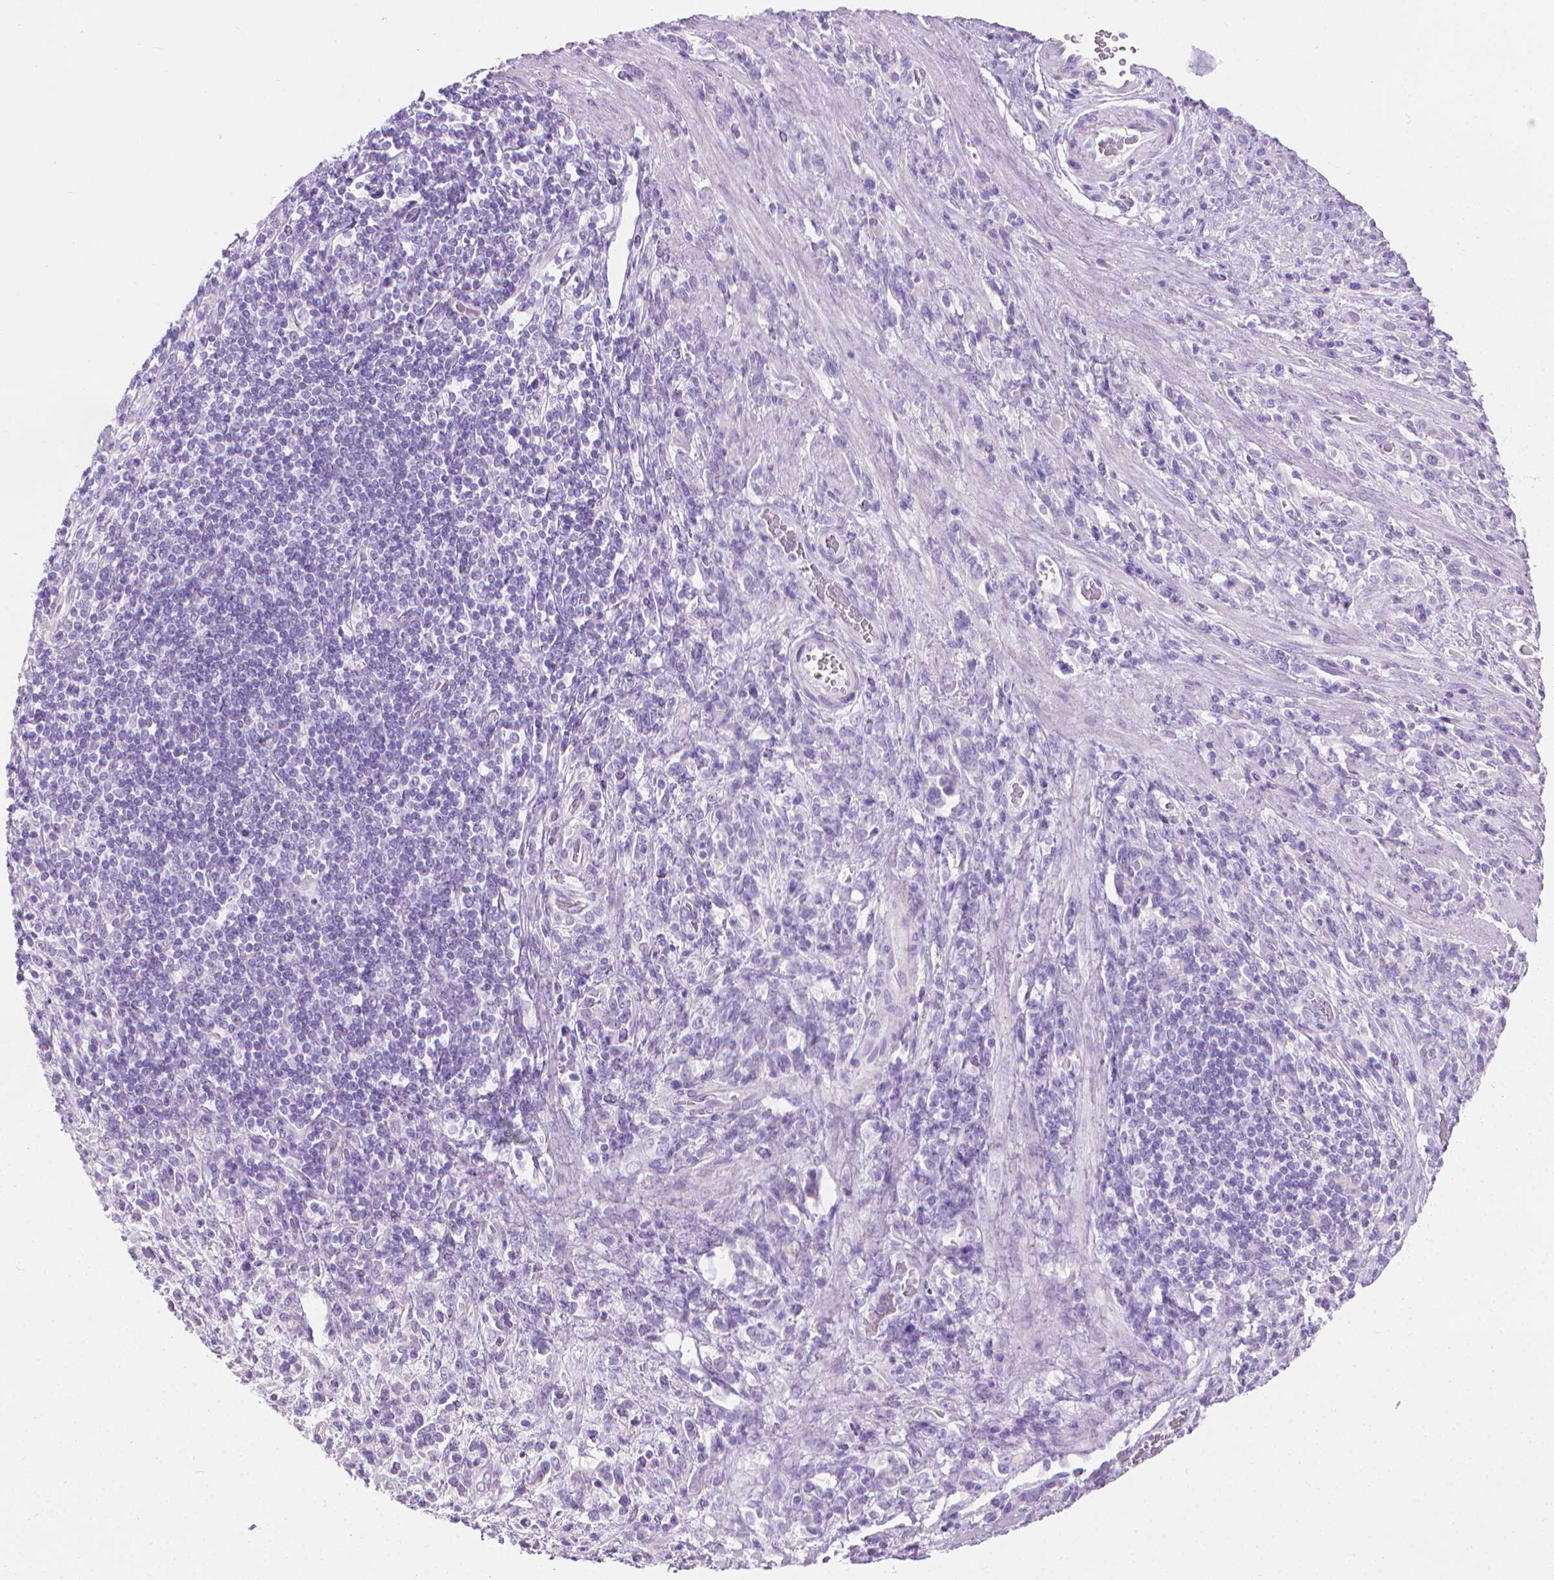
{"staining": {"intensity": "negative", "quantity": "none", "location": "none"}, "tissue": "stomach cancer", "cell_type": "Tumor cells", "image_type": "cancer", "snomed": [{"axis": "morphology", "description": "Adenocarcinoma, NOS"}, {"axis": "topography", "description": "Stomach"}], "caption": "Protein analysis of stomach cancer (adenocarcinoma) exhibits no significant staining in tumor cells. Nuclei are stained in blue.", "gene": "CFAP52", "patient": {"sex": "female", "age": 57}}